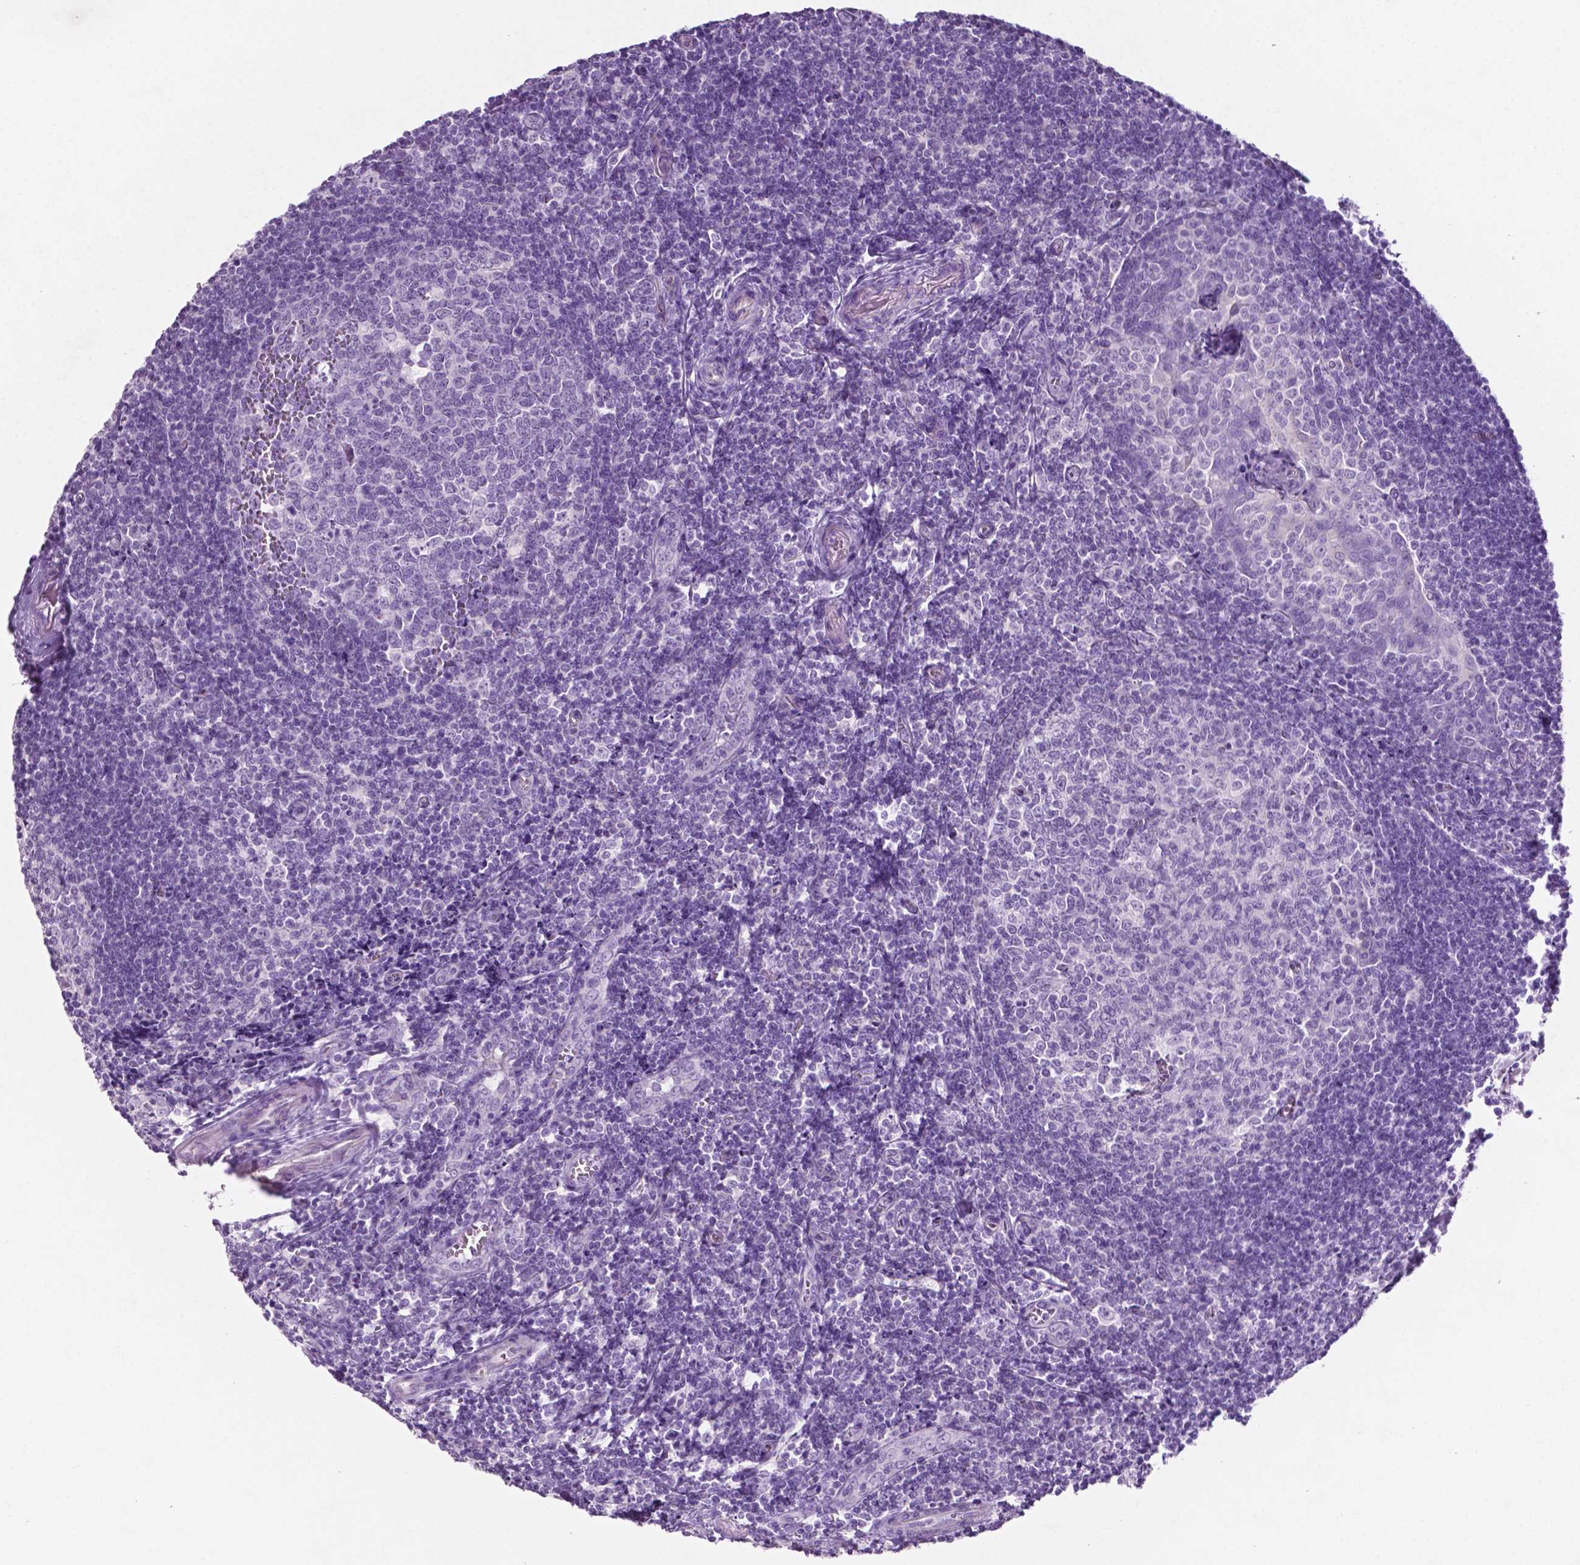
{"staining": {"intensity": "negative", "quantity": "none", "location": "none"}, "tissue": "tonsil", "cell_type": "Germinal center cells", "image_type": "normal", "snomed": [{"axis": "morphology", "description": "Normal tissue, NOS"}, {"axis": "morphology", "description": "Inflammation, NOS"}, {"axis": "topography", "description": "Tonsil"}], "caption": "DAB (3,3'-diaminobenzidine) immunohistochemical staining of benign tonsil shows no significant staining in germinal center cells.", "gene": "PHGR1", "patient": {"sex": "female", "age": 31}}